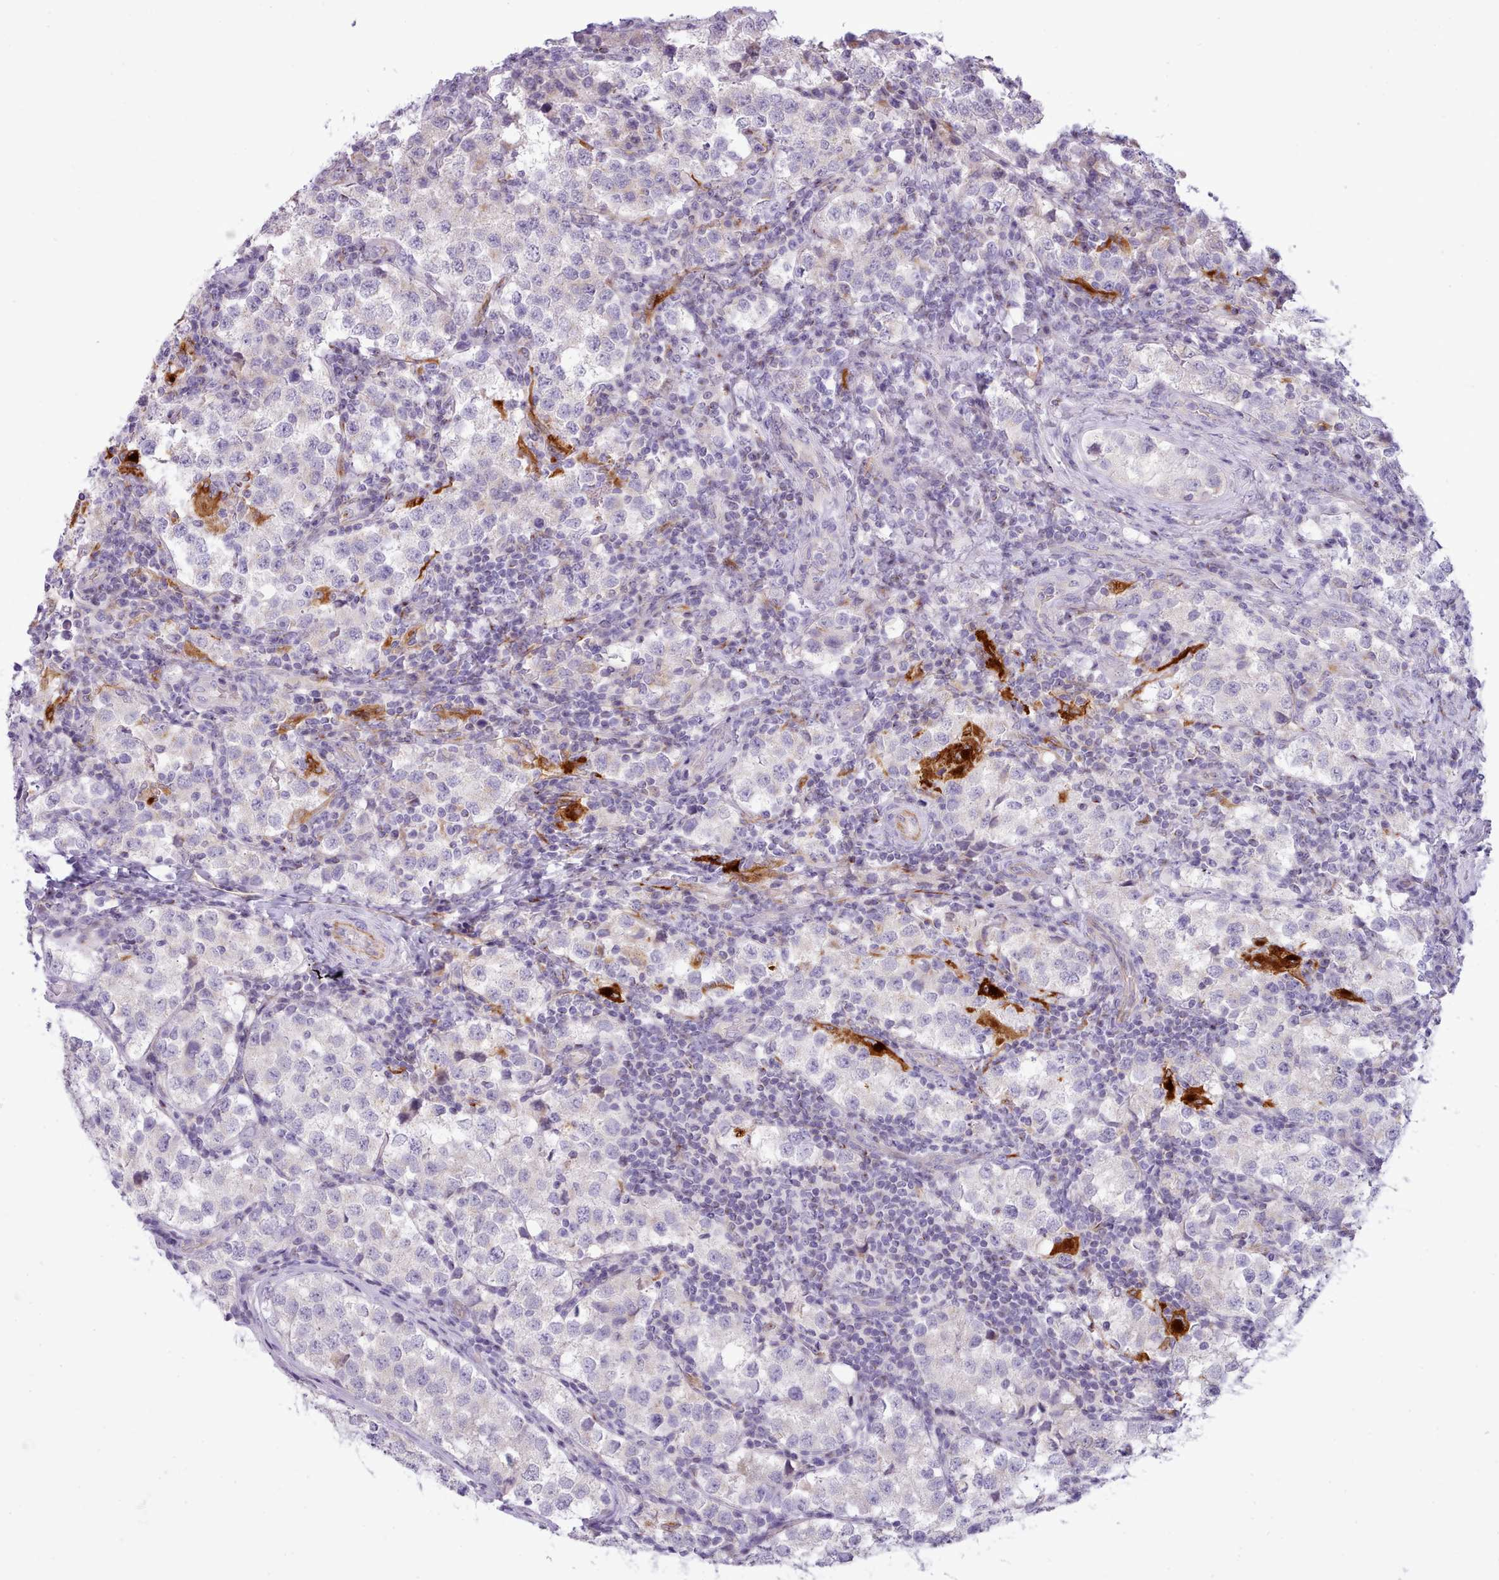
{"staining": {"intensity": "negative", "quantity": "none", "location": "none"}, "tissue": "testis cancer", "cell_type": "Tumor cells", "image_type": "cancer", "snomed": [{"axis": "morphology", "description": "Seminoma, NOS"}, {"axis": "topography", "description": "Testis"}], "caption": "An IHC photomicrograph of testis seminoma is shown. There is no staining in tumor cells of testis seminoma.", "gene": "CYP2A13", "patient": {"sex": "male", "age": 34}}